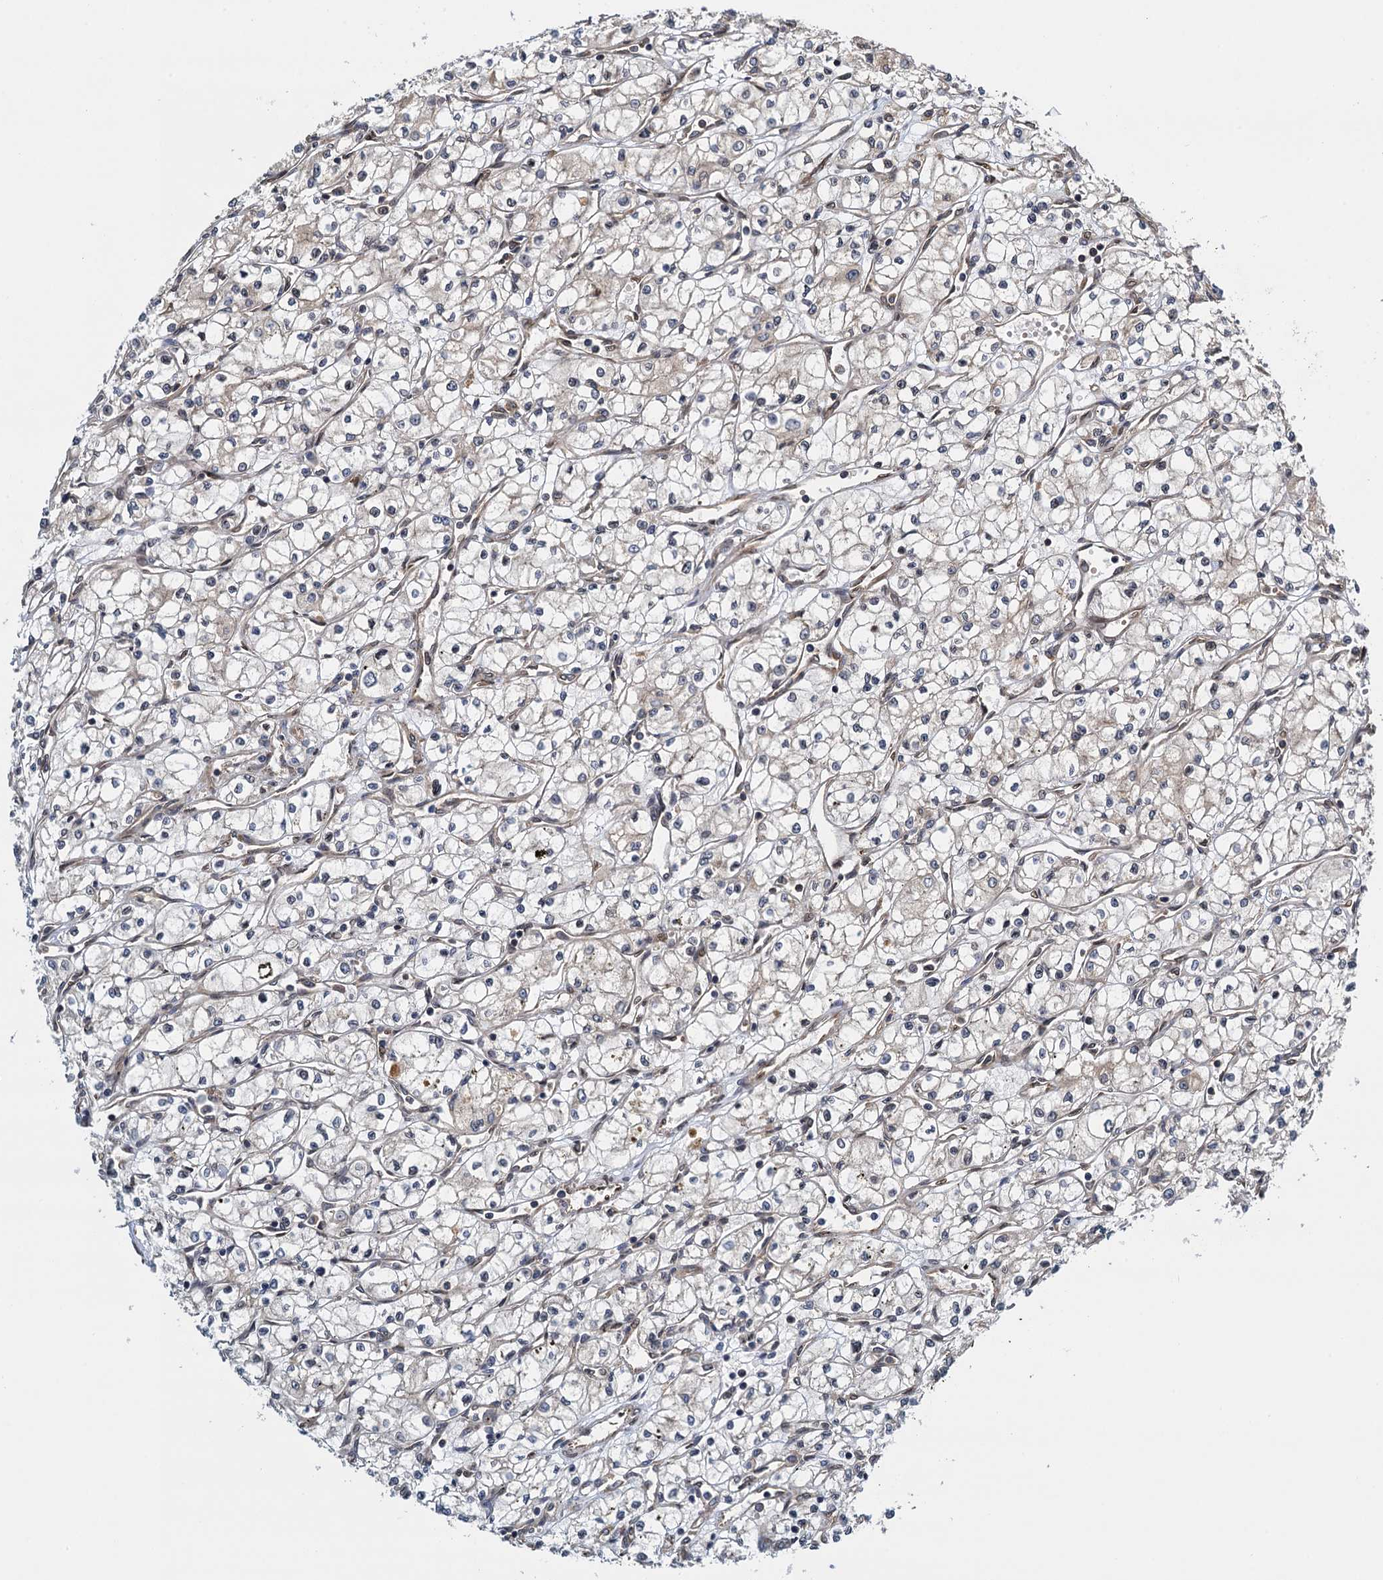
{"staining": {"intensity": "negative", "quantity": "none", "location": "none"}, "tissue": "renal cancer", "cell_type": "Tumor cells", "image_type": "cancer", "snomed": [{"axis": "morphology", "description": "Adenocarcinoma, NOS"}, {"axis": "topography", "description": "Kidney"}], "caption": "High magnification brightfield microscopy of renal adenocarcinoma stained with DAB (brown) and counterstained with hematoxylin (blue): tumor cells show no significant expression. (DAB (3,3'-diaminobenzidine) IHC with hematoxylin counter stain).", "gene": "MDM1", "patient": {"sex": "male", "age": 59}}